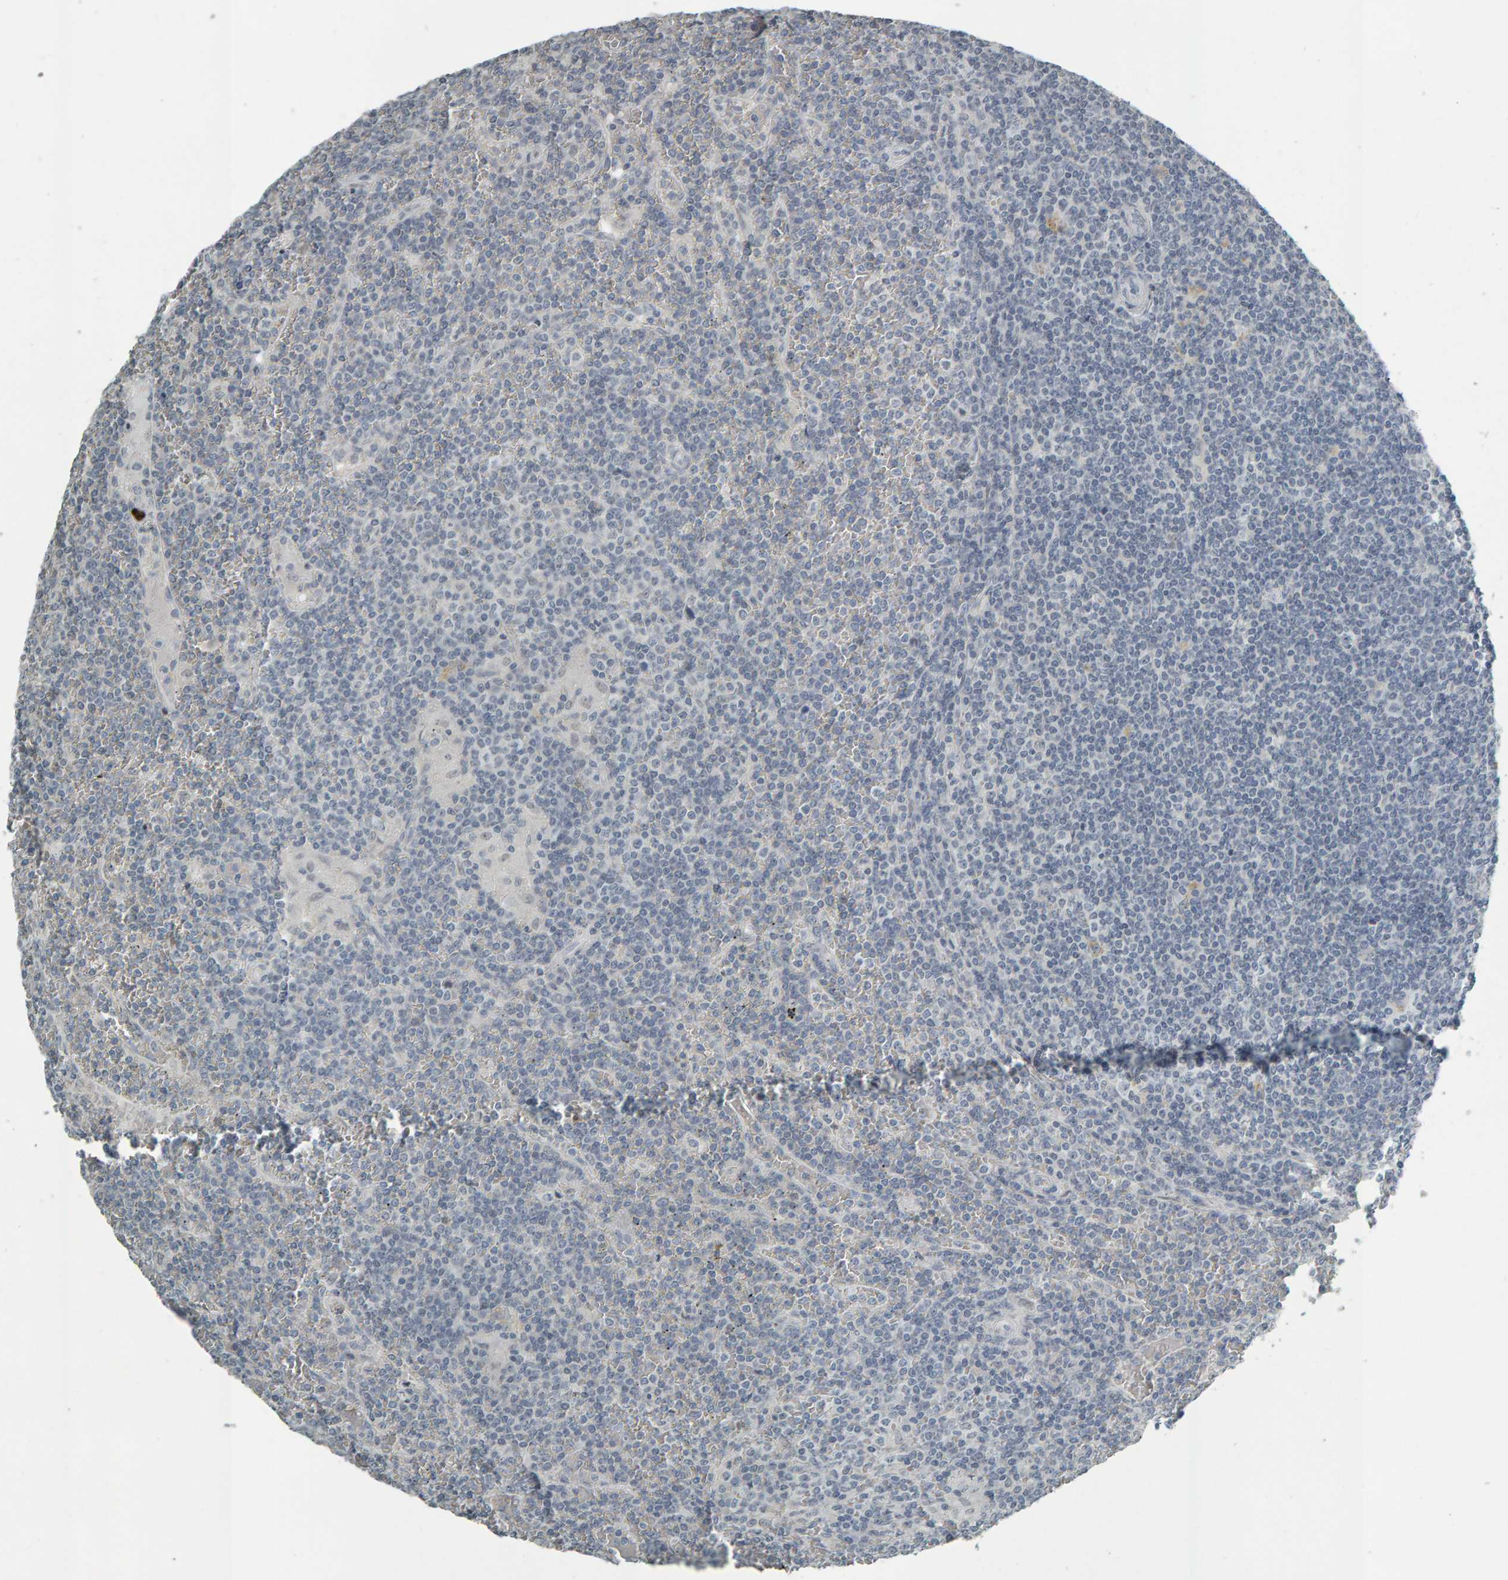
{"staining": {"intensity": "negative", "quantity": "none", "location": "none"}, "tissue": "lymphoma", "cell_type": "Tumor cells", "image_type": "cancer", "snomed": [{"axis": "morphology", "description": "Malignant lymphoma, non-Hodgkin's type, Low grade"}, {"axis": "topography", "description": "Spleen"}], "caption": "Immunohistochemistry photomicrograph of malignant lymphoma, non-Hodgkin's type (low-grade) stained for a protein (brown), which displays no staining in tumor cells.", "gene": "PYY", "patient": {"sex": "female", "age": 19}}